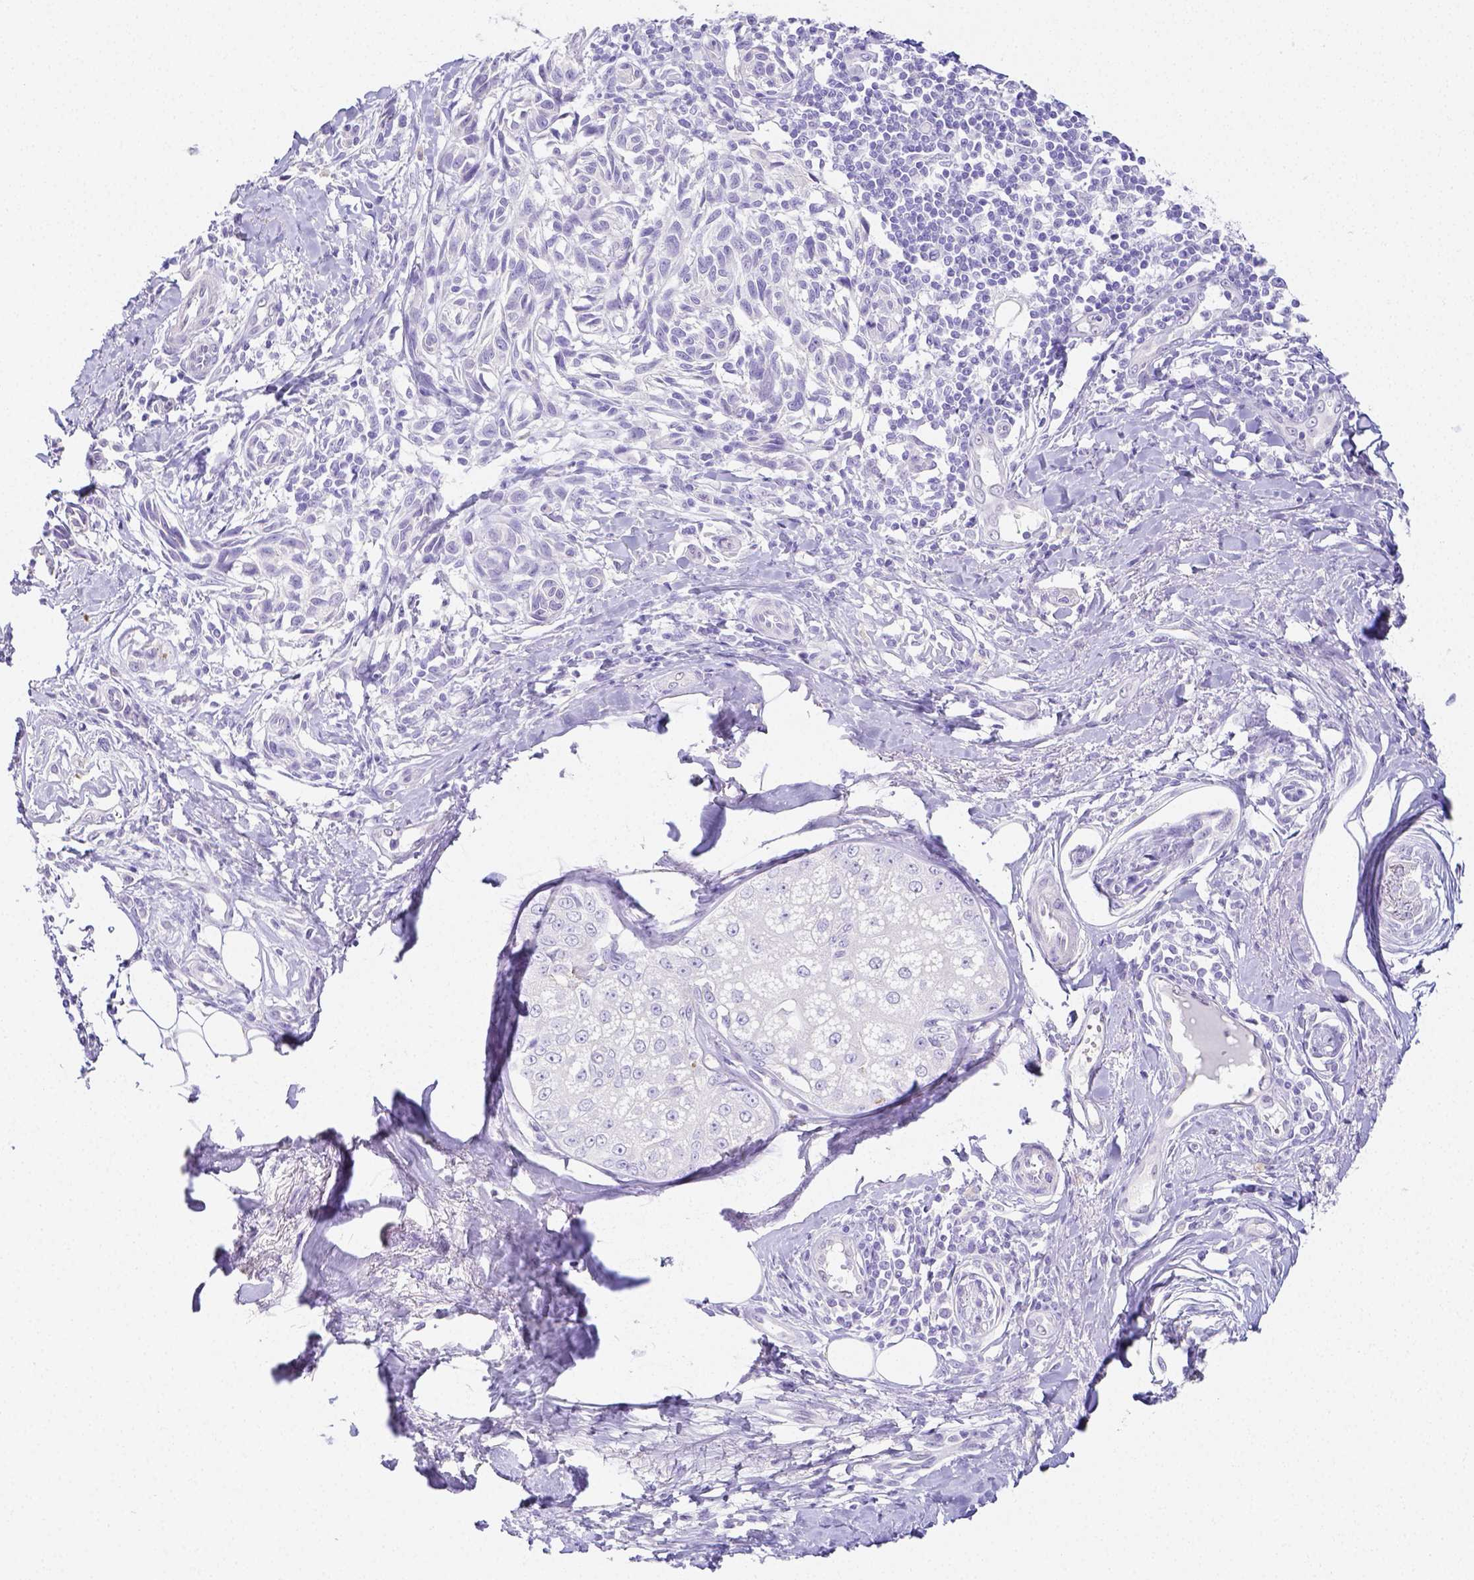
{"staining": {"intensity": "negative", "quantity": "none", "location": "none"}, "tissue": "melanoma", "cell_type": "Tumor cells", "image_type": "cancer", "snomed": [{"axis": "morphology", "description": "Malignant melanoma, NOS"}, {"axis": "topography", "description": "Skin"}], "caption": "High power microscopy image of an immunohistochemistry photomicrograph of malignant melanoma, revealing no significant staining in tumor cells. The staining was performed using DAB (3,3'-diaminobenzidine) to visualize the protein expression in brown, while the nuclei were stained in blue with hematoxylin (Magnification: 20x).", "gene": "ARHGAP36", "patient": {"sex": "female", "age": 86}}